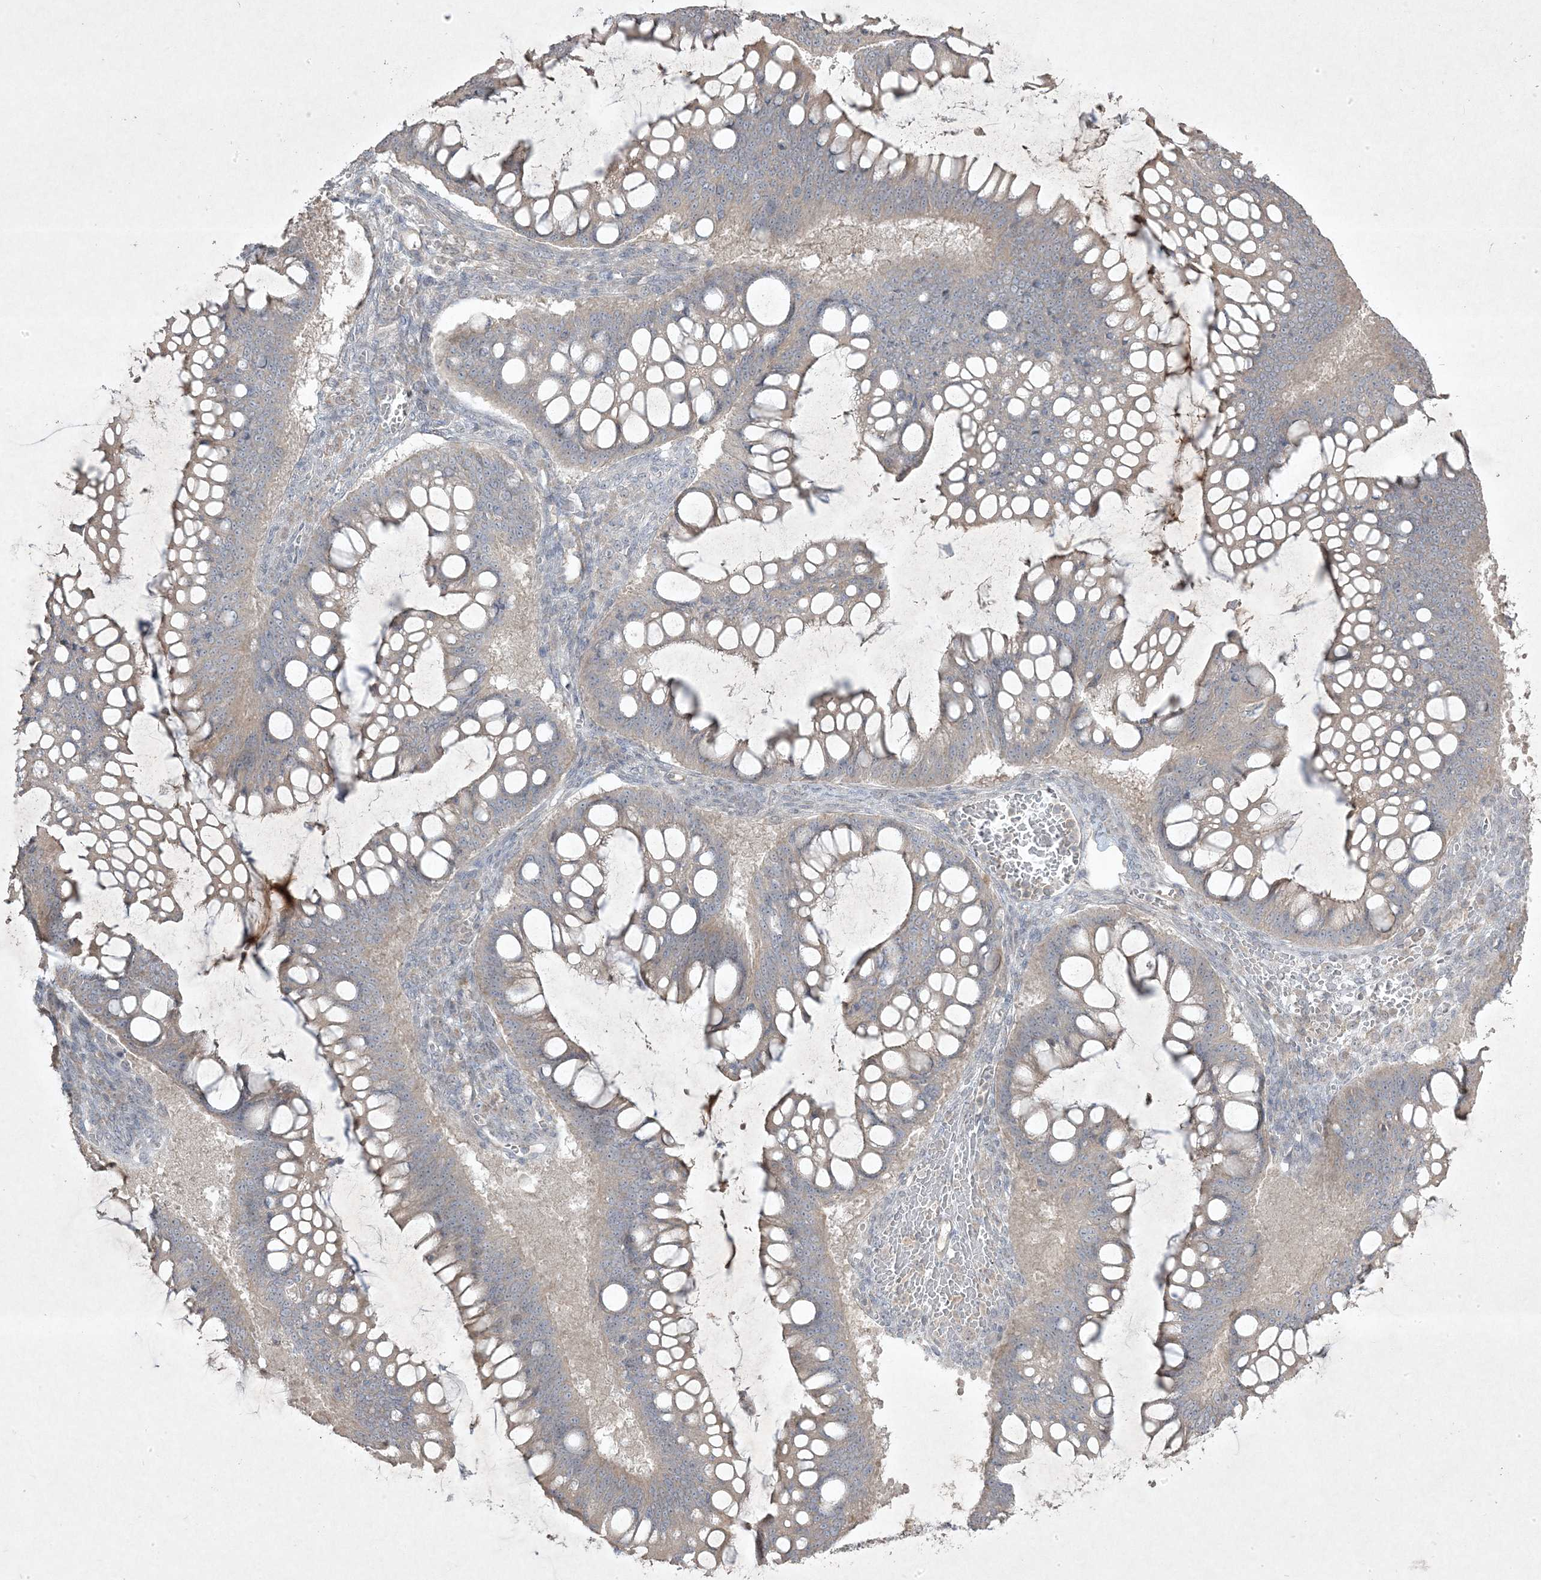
{"staining": {"intensity": "negative", "quantity": "none", "location": "none"}, "tissue": "ovarian cancer", "cell_type": "Tumor cells", "image_type": "cancer", "snomed": [{"axis": "morphology", "description": "Cystadenocarcinoma, mucinous, NOS"}, {"axis": "topography", "description": "Ovary"}], "caption": "Human mucinous cystadenocarcinoma (ovarian) stained for a protein using IHC demonstrates no positivity in tumor cells.", "gene": "RGL4", "patient": {"sex": "female", "age": 73}}